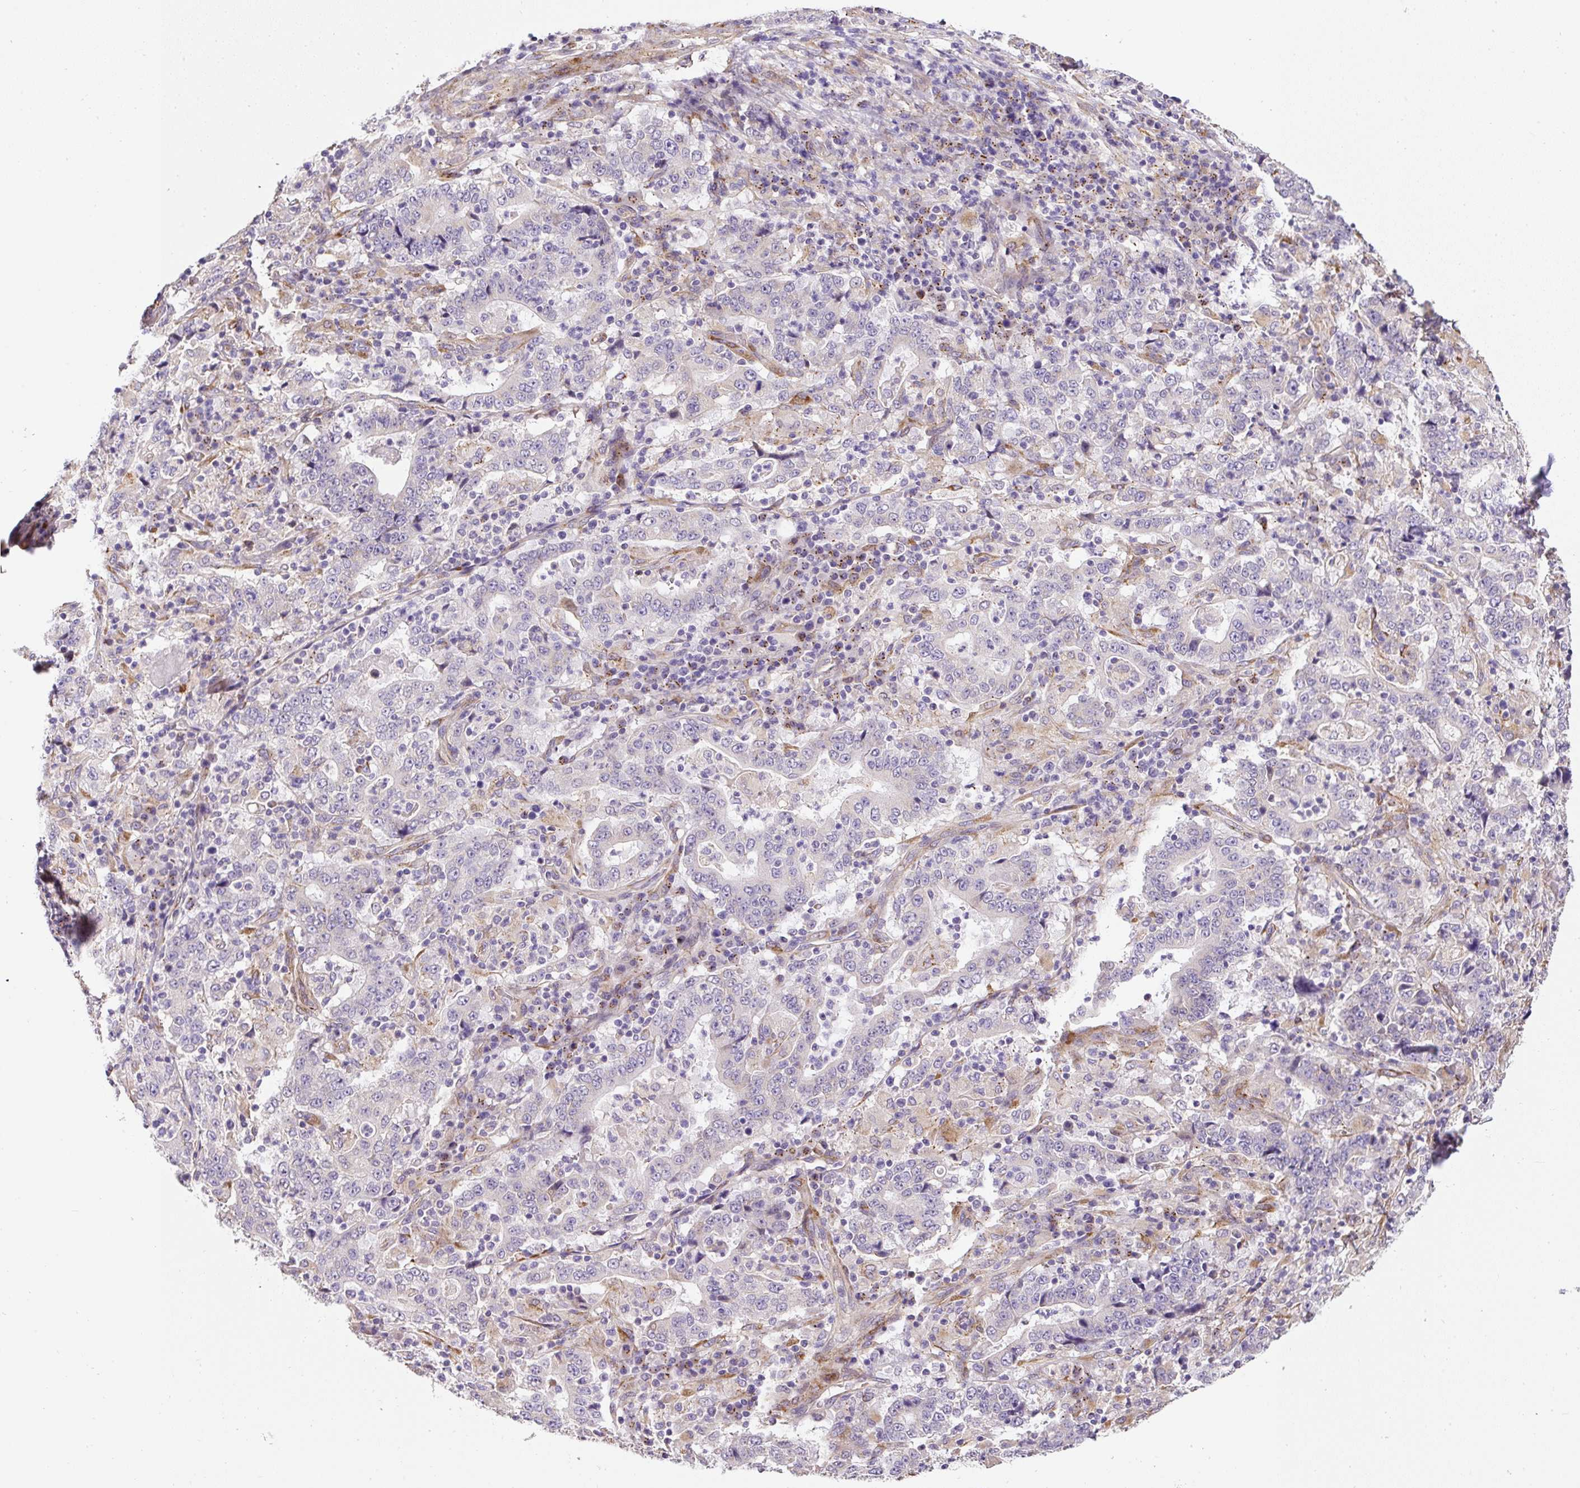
{"staining": {"intensity": "negative", "quantity": "none", "location": "none"}, "tissue": "stomach cancer", "cell_type": "Tumor cells", "image_type": "cancer", "snomed": [{"axis": "morphology", "description": "Normal tissue, NOS"}, {"axis": "morphology", "description": "Adenocarcinoma, NOS"}, {"axis": "topography", "description": "Stomach, upper"}, {"axis": "topography", "description": "Stomach"}], "caption": "Tumor cells show no significant expression in stomach cancer.", "gene": "RNF170", "patient": {"sex": "male", "age": 59}}